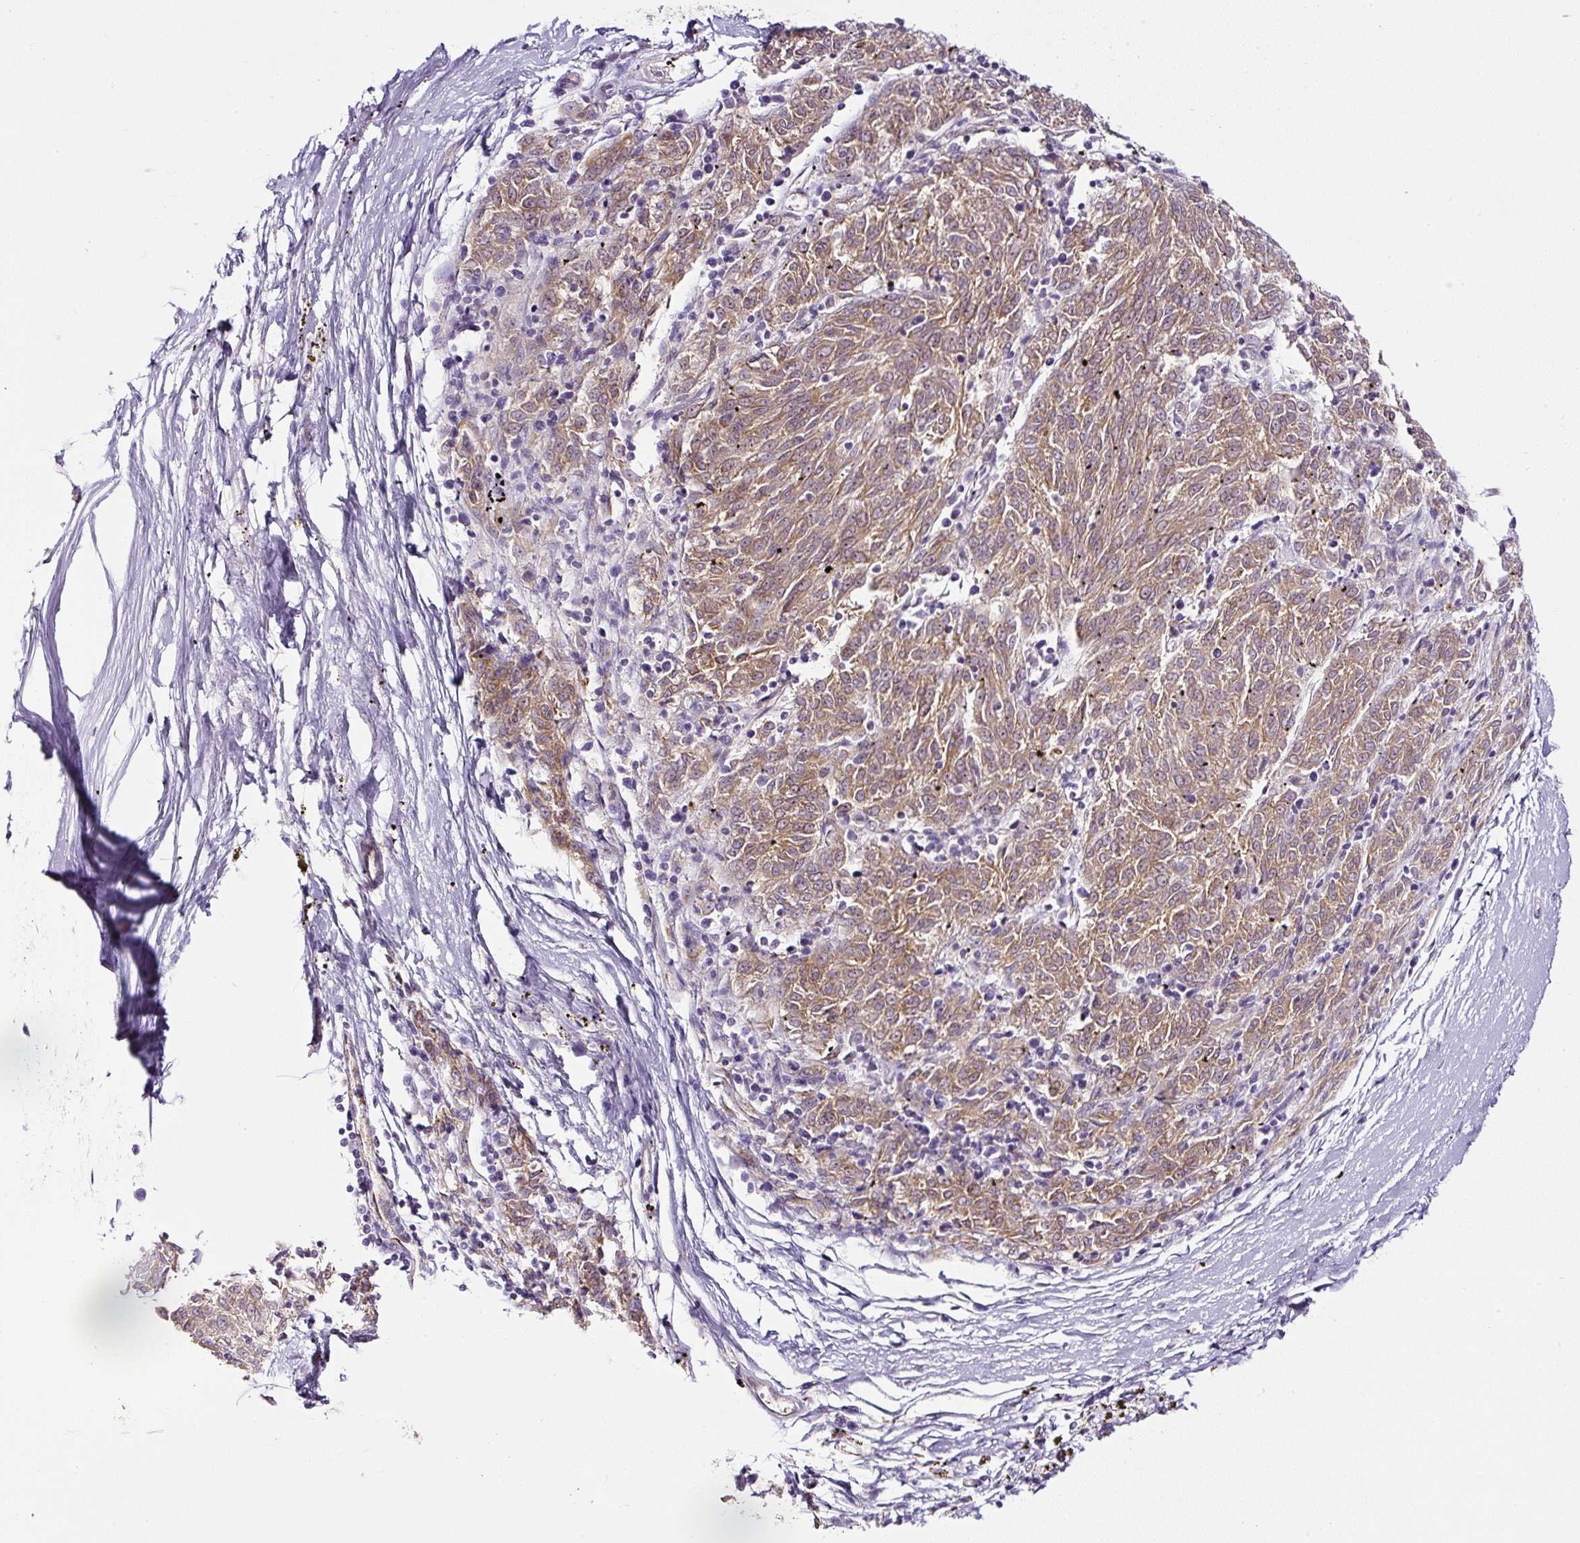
{"staining": {"intensity": "moderate", "quantity": ">75%", "location": "cytoplasmic/membranous"}, "tissue": "melanoma", "cell_type": "Tumor cells", "image_type": "cancer", "snomed": [{"axis": "morphology", "description": "Malignant melanoma, NOS"}, {"axis": "topography", "description": "Skin"}], "caption": "A brown stain shows moderate cytoplasmic/membranous expression of a protein in malignant melanoma tumor cells.", "gene": "HPS4", "patient": {"sex": "female", "age": 72}}